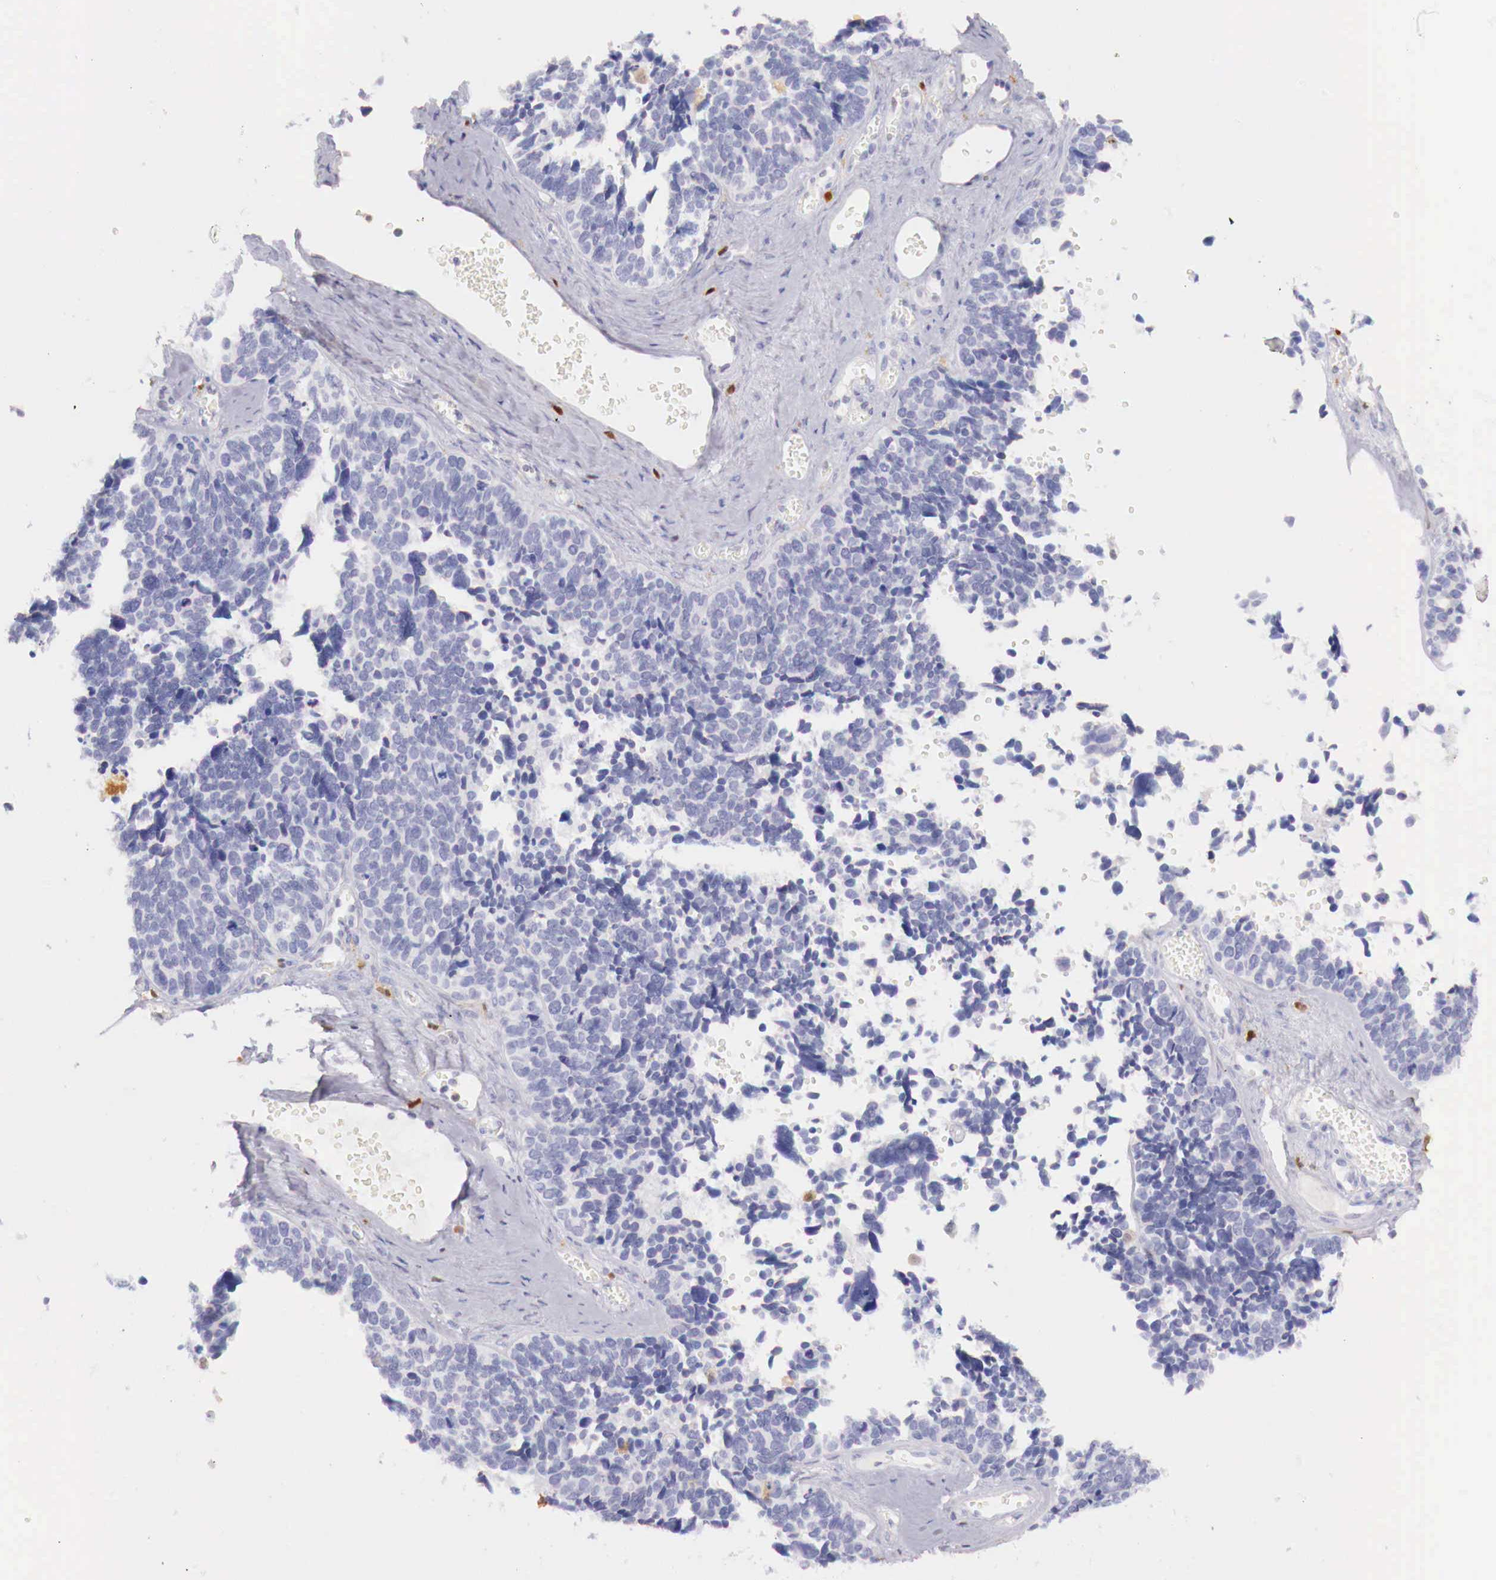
{"staining": {"intensity": "negative", "quantity": "none", "location": "none"}, "tissue": "ovarian cancer", "cell_type": "Tumor cells", "image_type": "cancer", "snomed": [{"axis": "morphology", "description": "Cystadenocarcinoma, serous, NOS"}, {"axis": "topography", "description": "Ovary"}], "caption": "Protein analysis of serous cystadenocarcinoma (ovarian) exhibits no significant staining in tumor cells. (DAB immunohistochemistry (IHC) with hematoxylin counter stain).", "gene": "RENBP", "patient": {"sex": "female", "age": 77}}